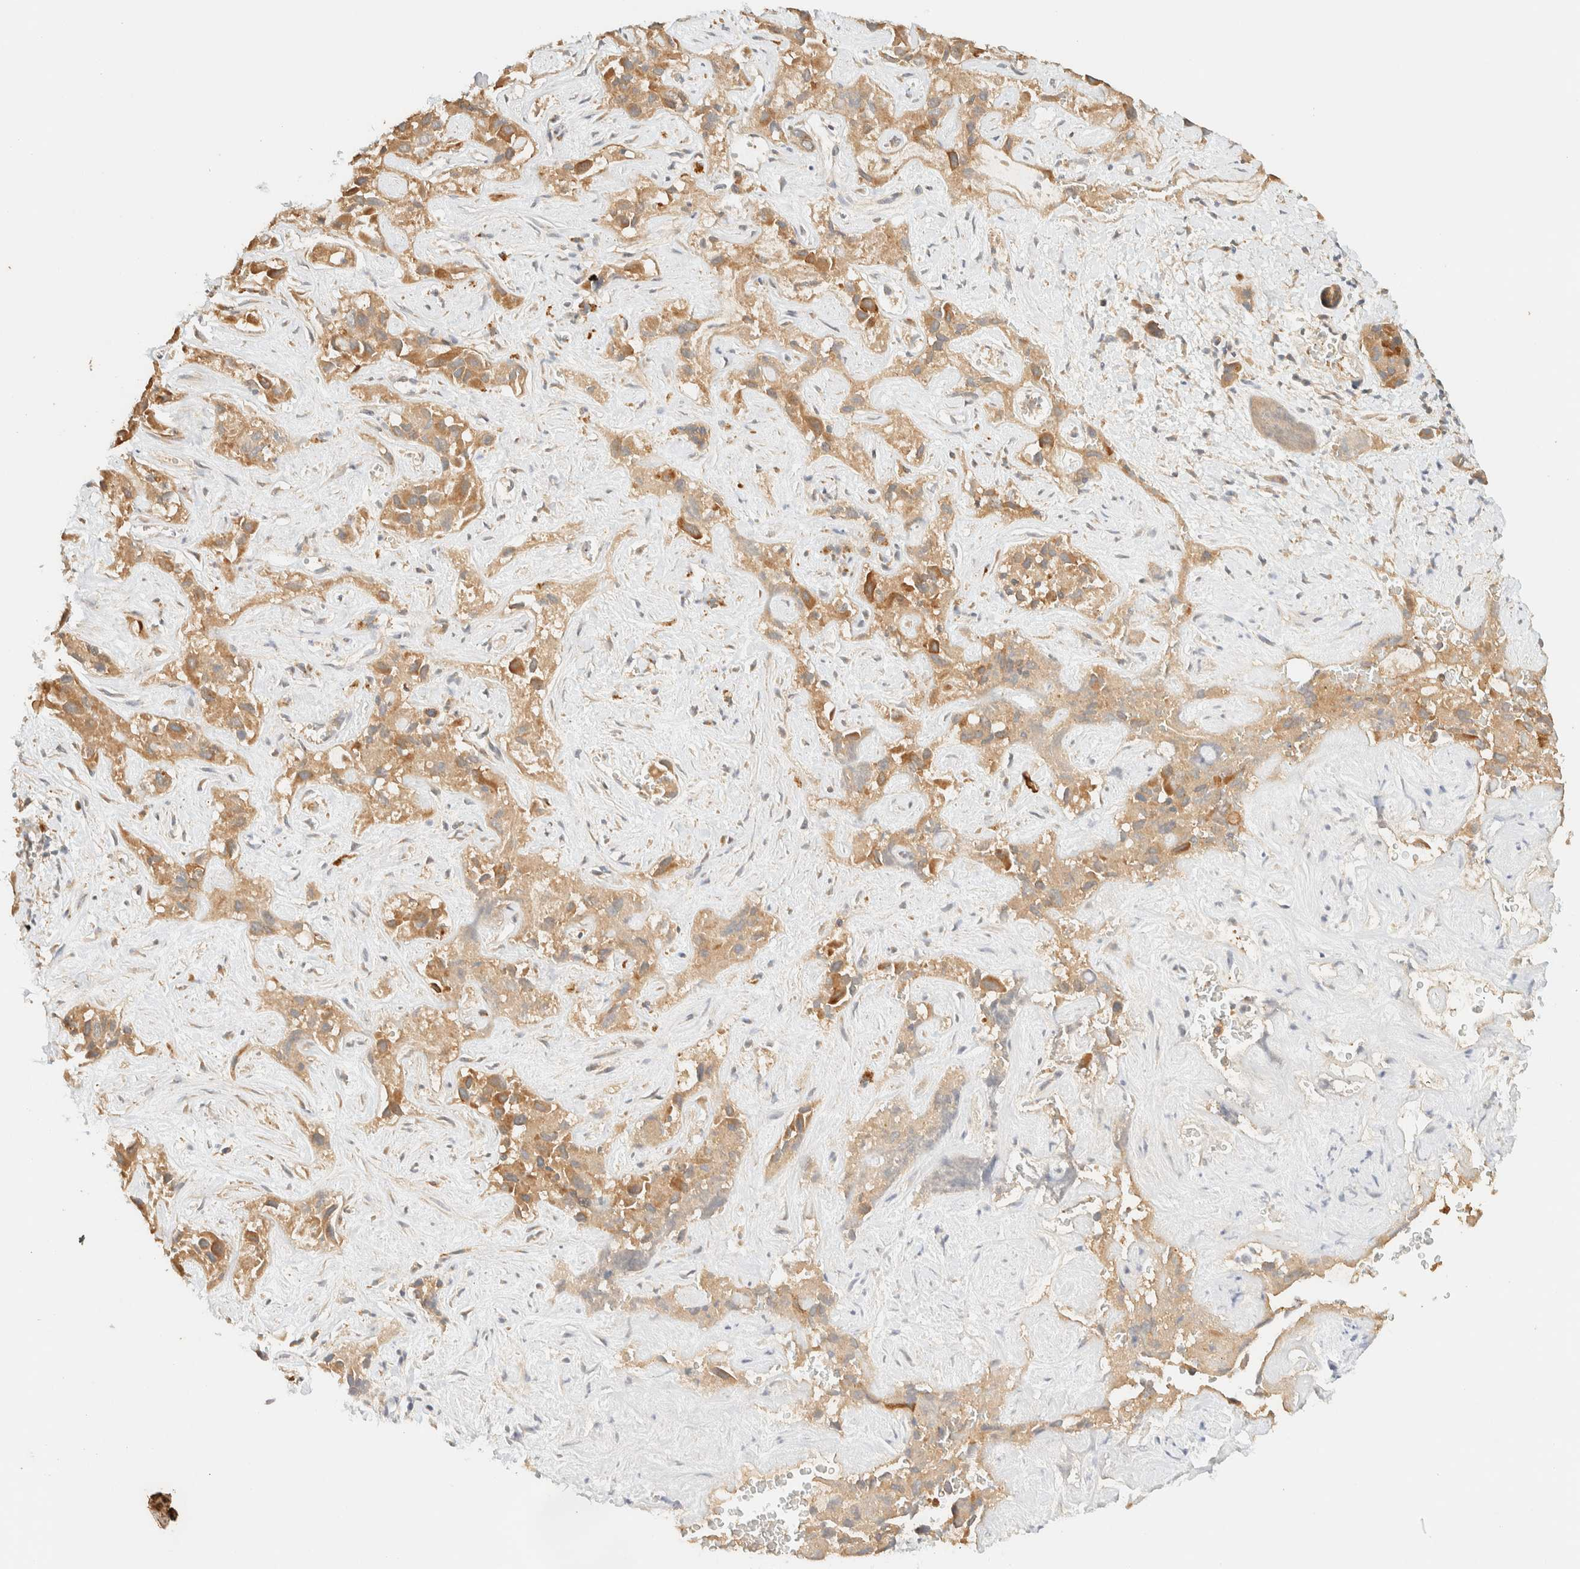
{"staining": {"intensity": "moderate", "quantity": ">75%", "location": "cytoplasmic/membranous"}, "tissue": "liver cancer", "cell_type": "Tumor cells", "image_type": "cancer", "snomed": [{"axis": "morphology", "description": "Cholangiocarcinoma"}, {"axis": "topography", "description": "Liver"}], "caption": "Brown immunohistochemical staining in liver cholangiocarcinoma shows moderate cytoplasmic/membranous positivity in approximately >75% of tumor cells.", "gene": "ZBTB34", "patient": {"sex": "female", "age": 52}}